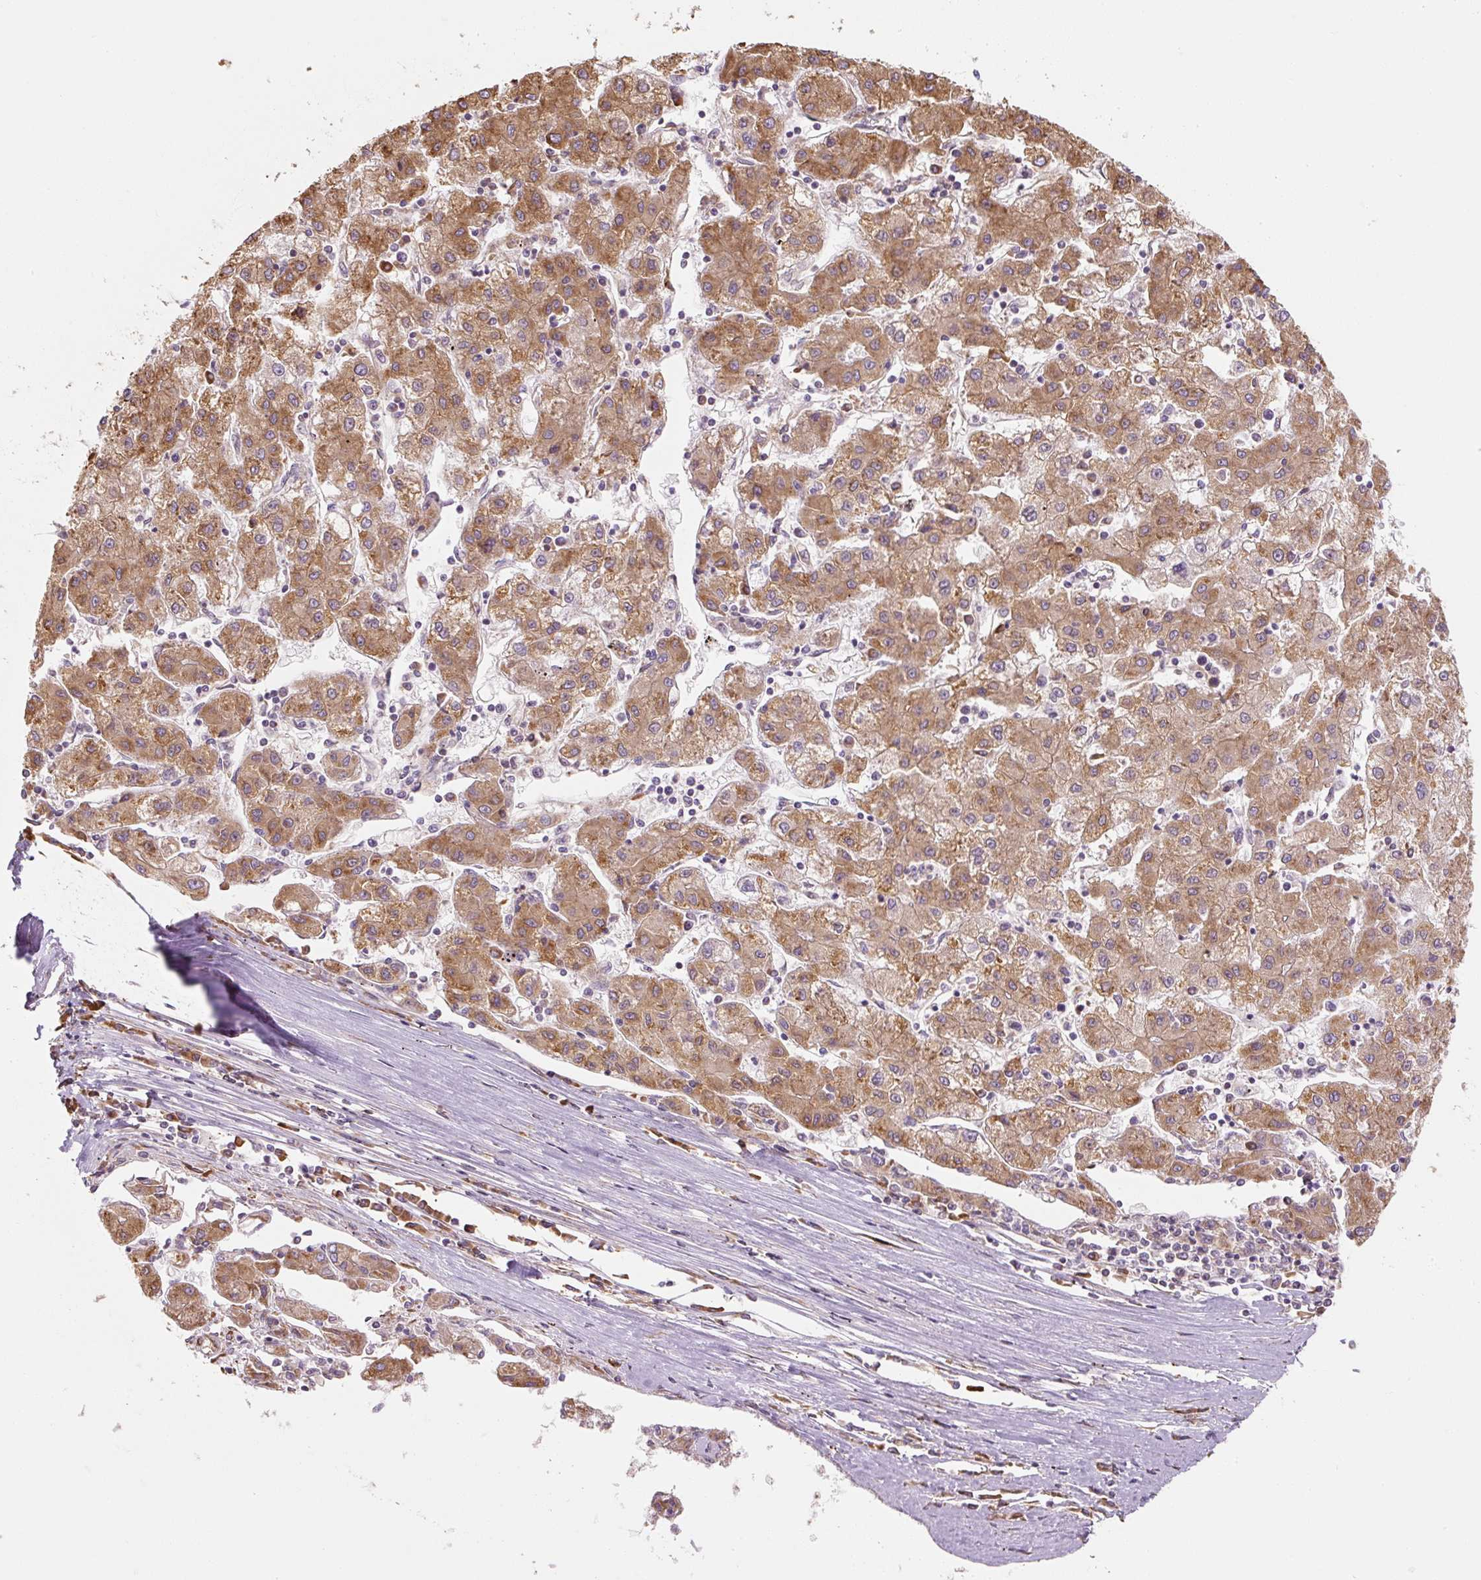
{"staining": {"intensity": "moderate", "quantity": ">75%", "location": "cytoplasmic/membranous"}, "tissue": "liver cancer", "cell_type": "Tumor cells", "image_type": "cancer", "snomed": [{"axis": "morphology", "description": "Carcinoma, Hepatocellular, NOS"}, {"axis": "topography", "description": "Liver"}], "caption": "Protein expression analysis of human liver cancer (hepatocellular carcinoma) reveals moderate cytoplasmic/membranous staining in about >75% of tumor cells.", "gene": "PRKCSH", "patient": {"sex": "male", "age": 72}}